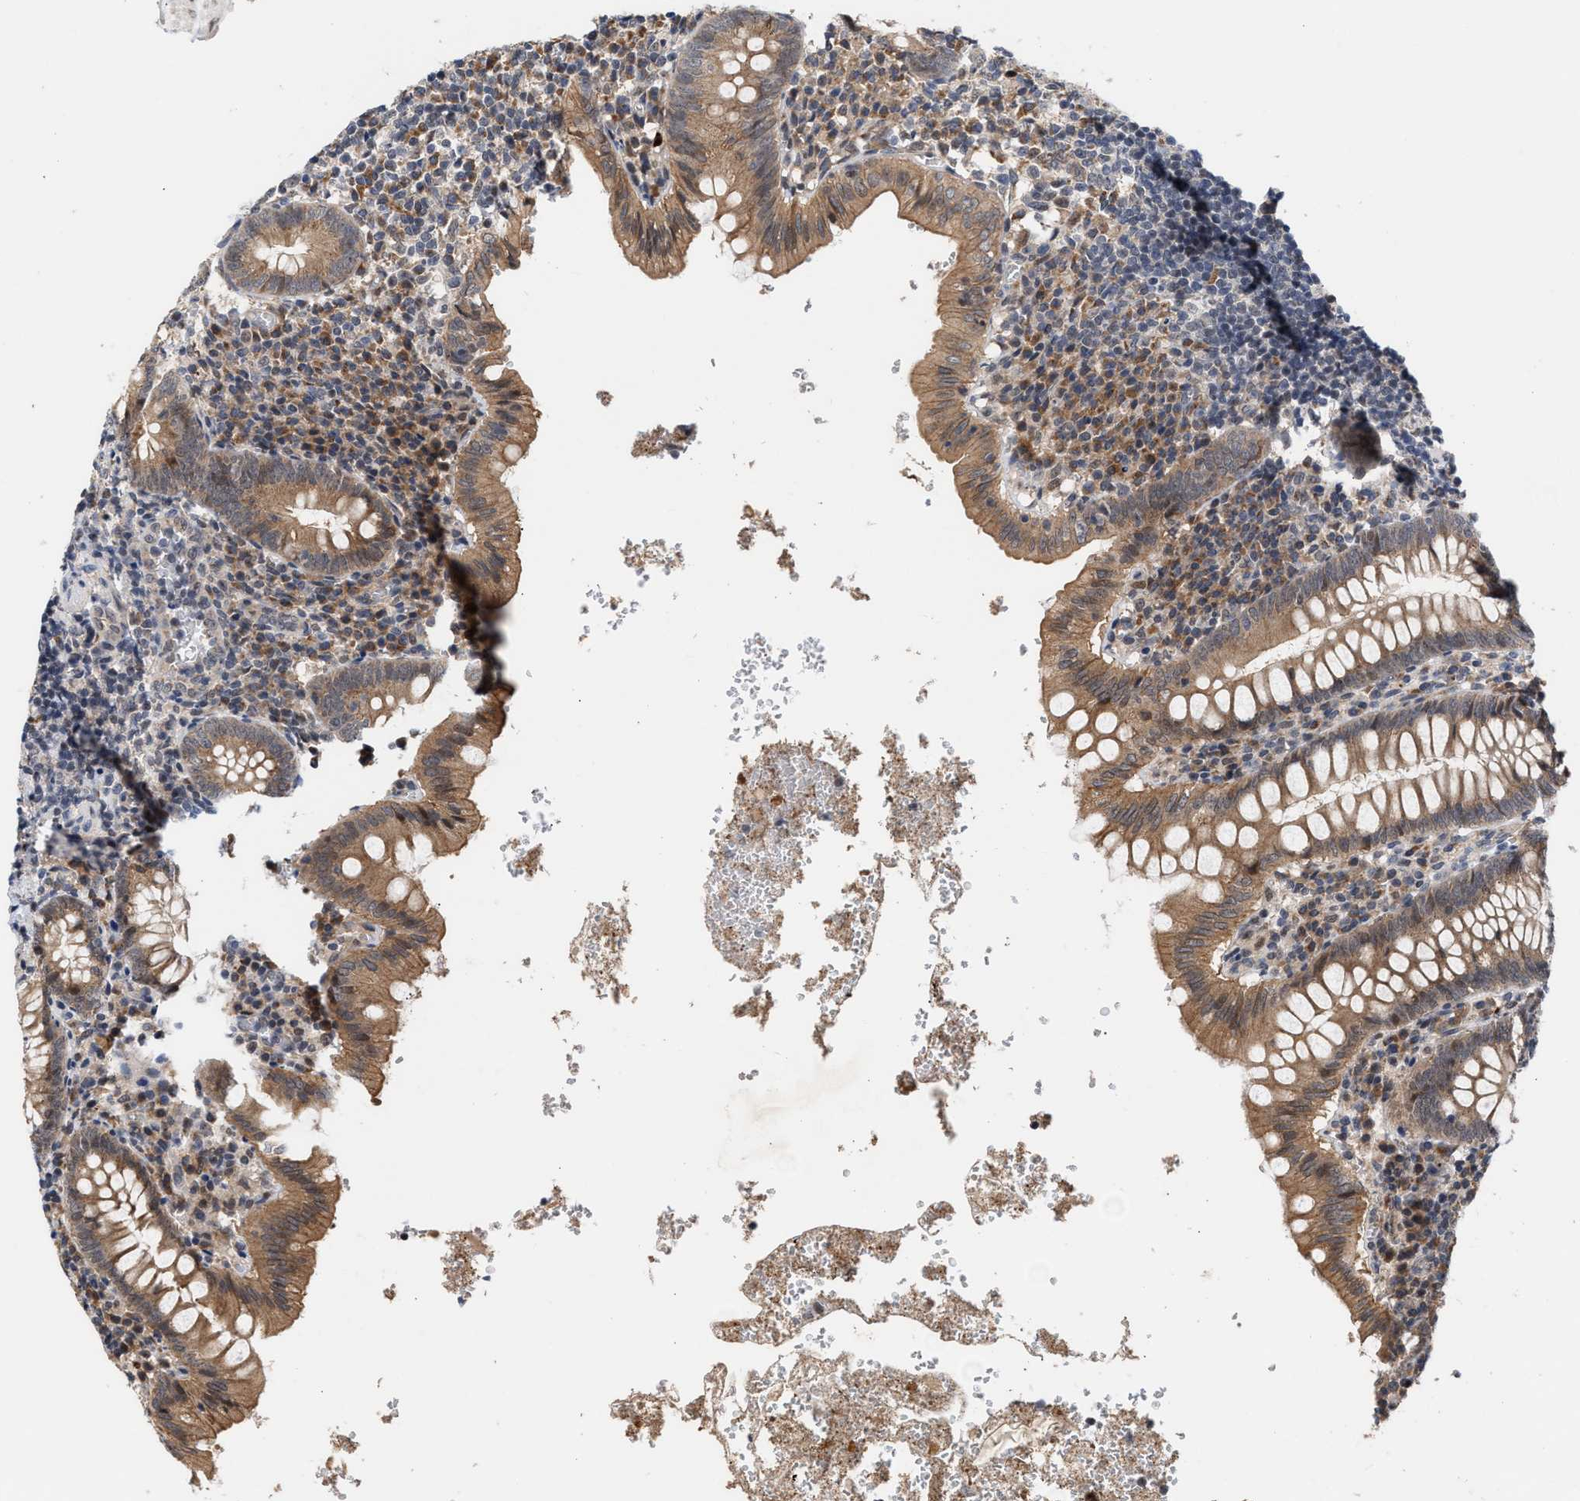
{"staining": {"intensity": "moderate", "quantity": ">75%", "location": "cytoplasmic/membranous"}, "tissue": "appendix", "cell_type": "Glandular cells", "image_type": "normal", "snomed": [{"axis": "morphology", "description": "Normal tissue, NOS"}, {"axis": "topography", "description": "Appendix"}], "caption": "Glandular cells display medium levels of moderate cytoplasmic/membranous positivity in about >75% of cells in normal appendix. (Stains: DAB (3,3'-diaminobenzidine) in brown, nuclei in blue, Microscopy: brightfield microscopy at high magnification).", "gene": "MKNK2", "patient": {"sex": "male", "age": 8}}